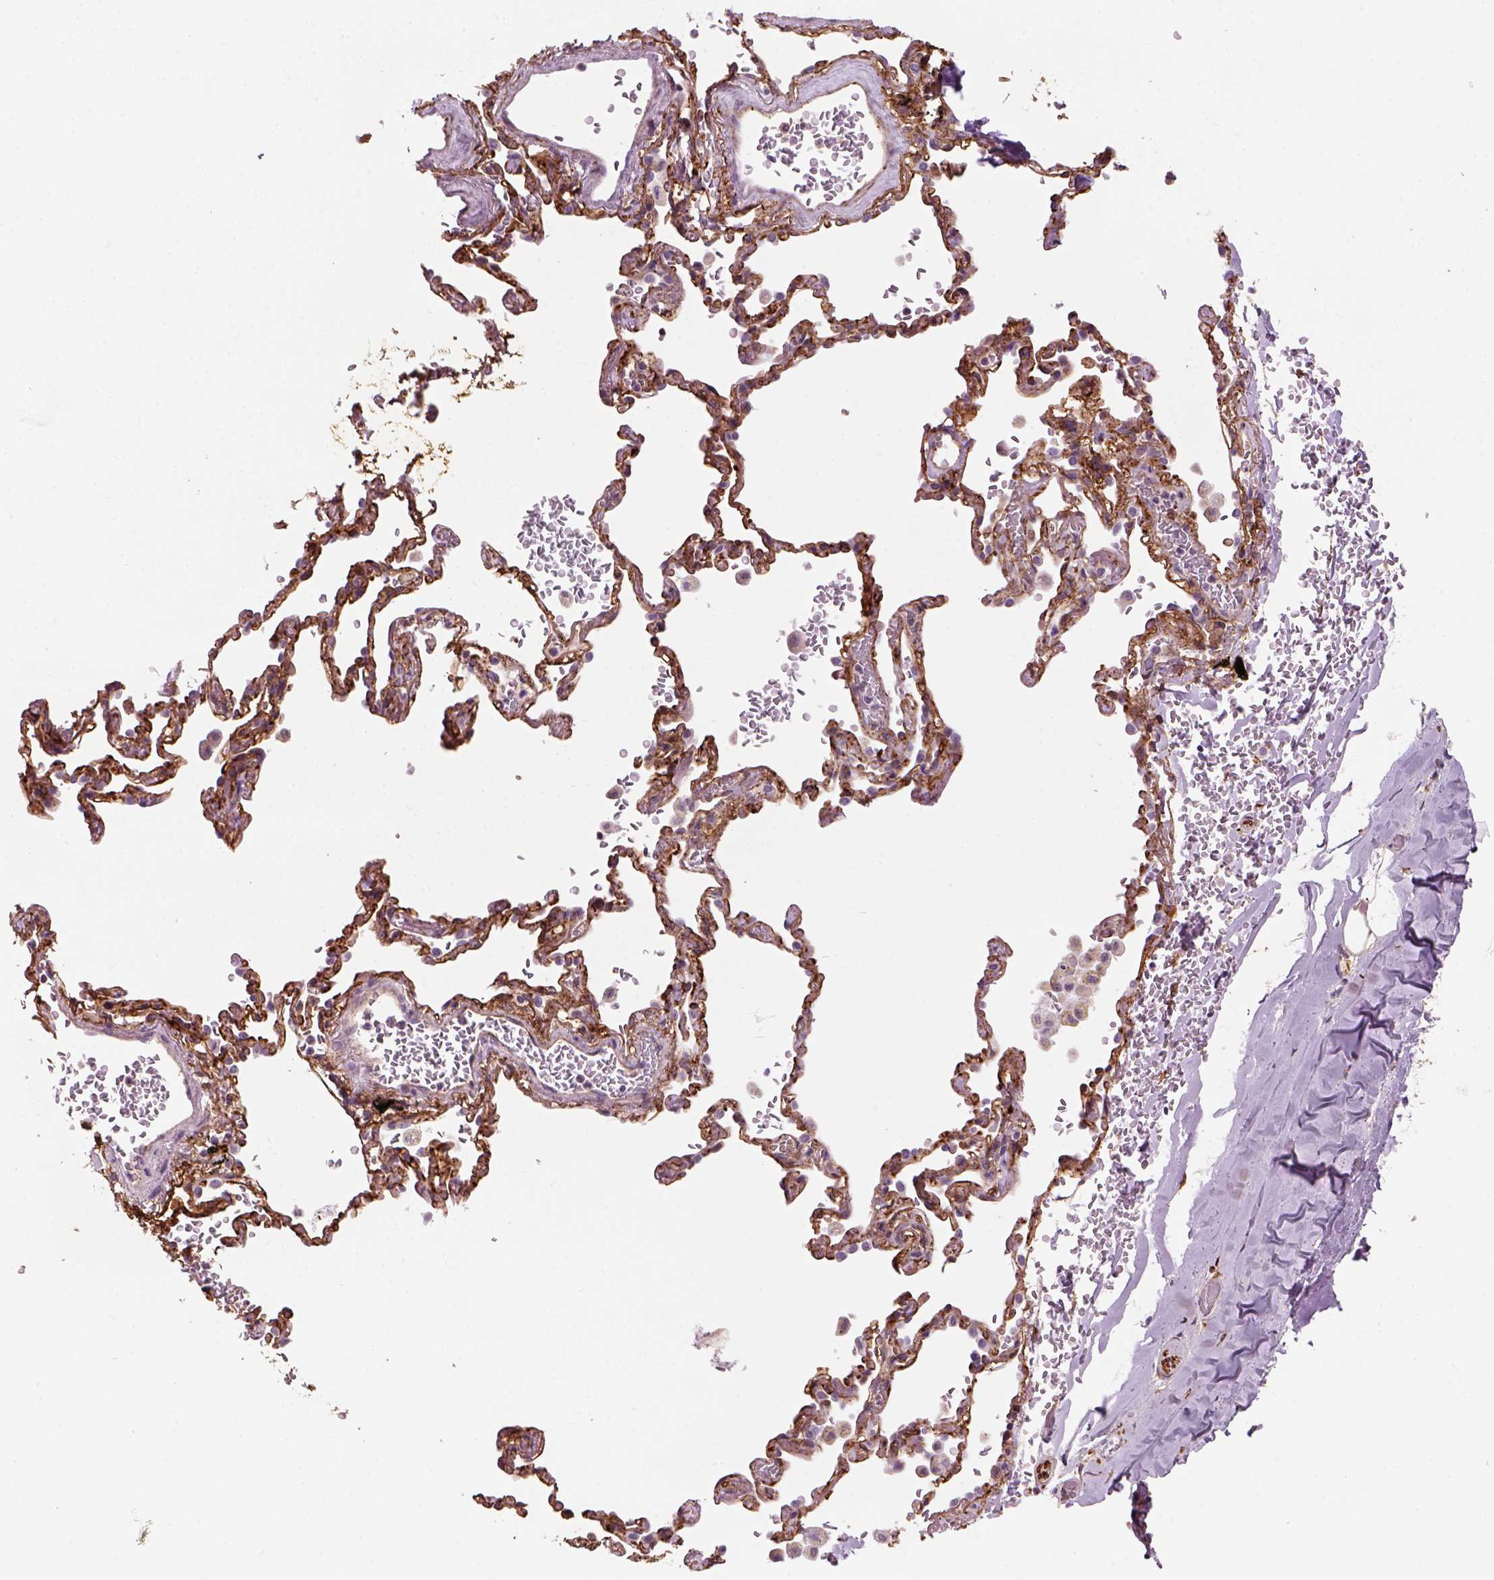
{"staining": {"intensity": "negative", "quantity": "none", "location": "none"}, "tissue": "adipose tissue", "cell_type": "Adipocytes", "image_type": "normal", "snomed": [{"axis": "morphology", "description": "Normal tissue, NOS"}, {"axis": "topography", "description": "Cartilage tissue"}, {"axis": "topography", "description": "Bronchus"}, {"axis": "topography", "description": "Peripheral nerve tissue"}], "caption": "IHC of normal human adipose tissue displays no staining in adipocytes.", "gene": "MARCKS", "patient": {"sex": "male", "age": 67}}